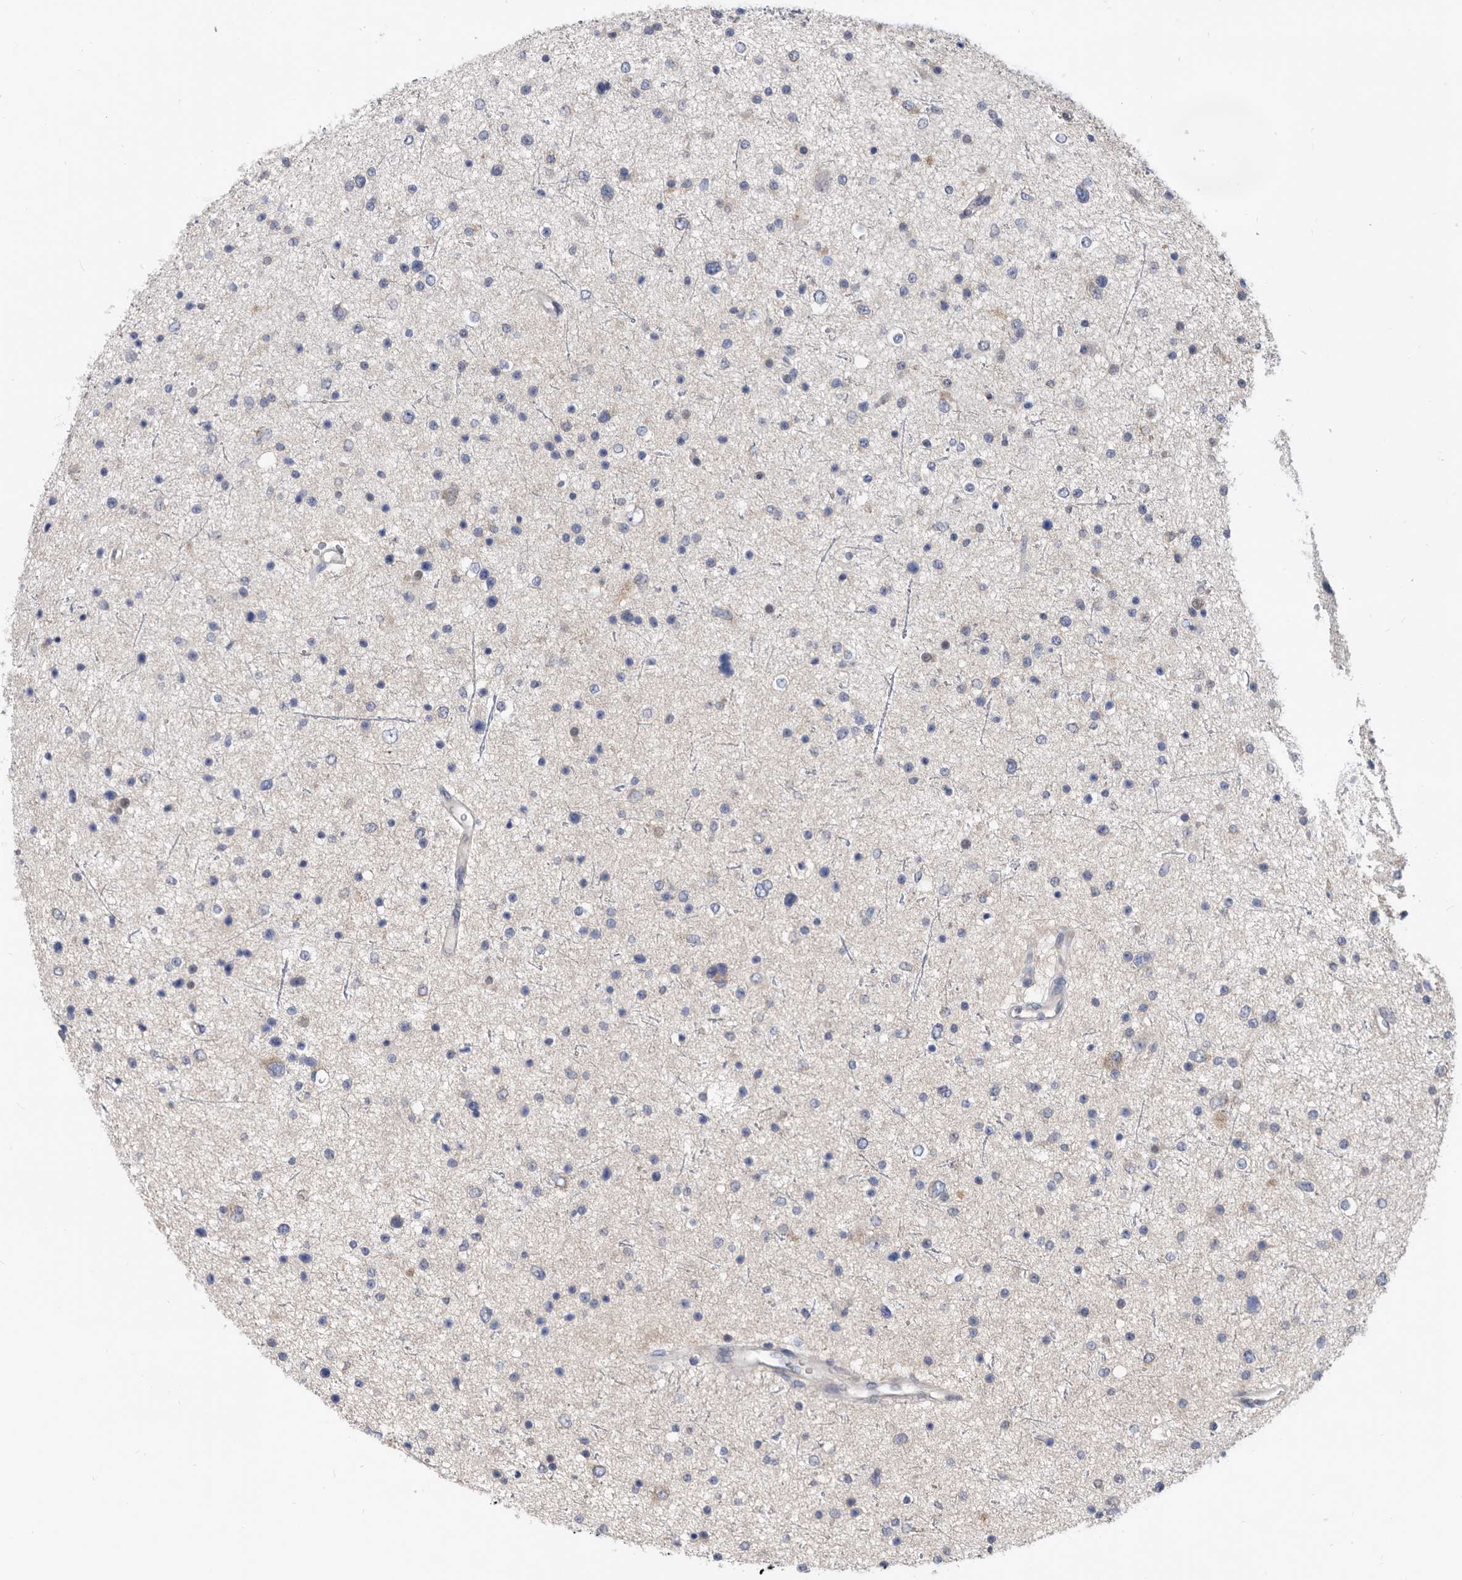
{"staining": {"intensity": "negative", "quantity": "none", "location": "none"}, "tissue": "glioma", "cell_type": "Tumor cells", "image_type": "cancer", "snomed": [{"axis": "morphology", "description": "Glioma, malignant, Low grade"}, {"axis": "topography", "description": "Brain"}], "caption": "Tumor cells are negative for brown protein staining in malignant low-grade glioma. (Immunohistochemistry, brightfield microscopy, high magnification).", "gene": "CCT4", "patient": {"sex": "female", "age": 37}}